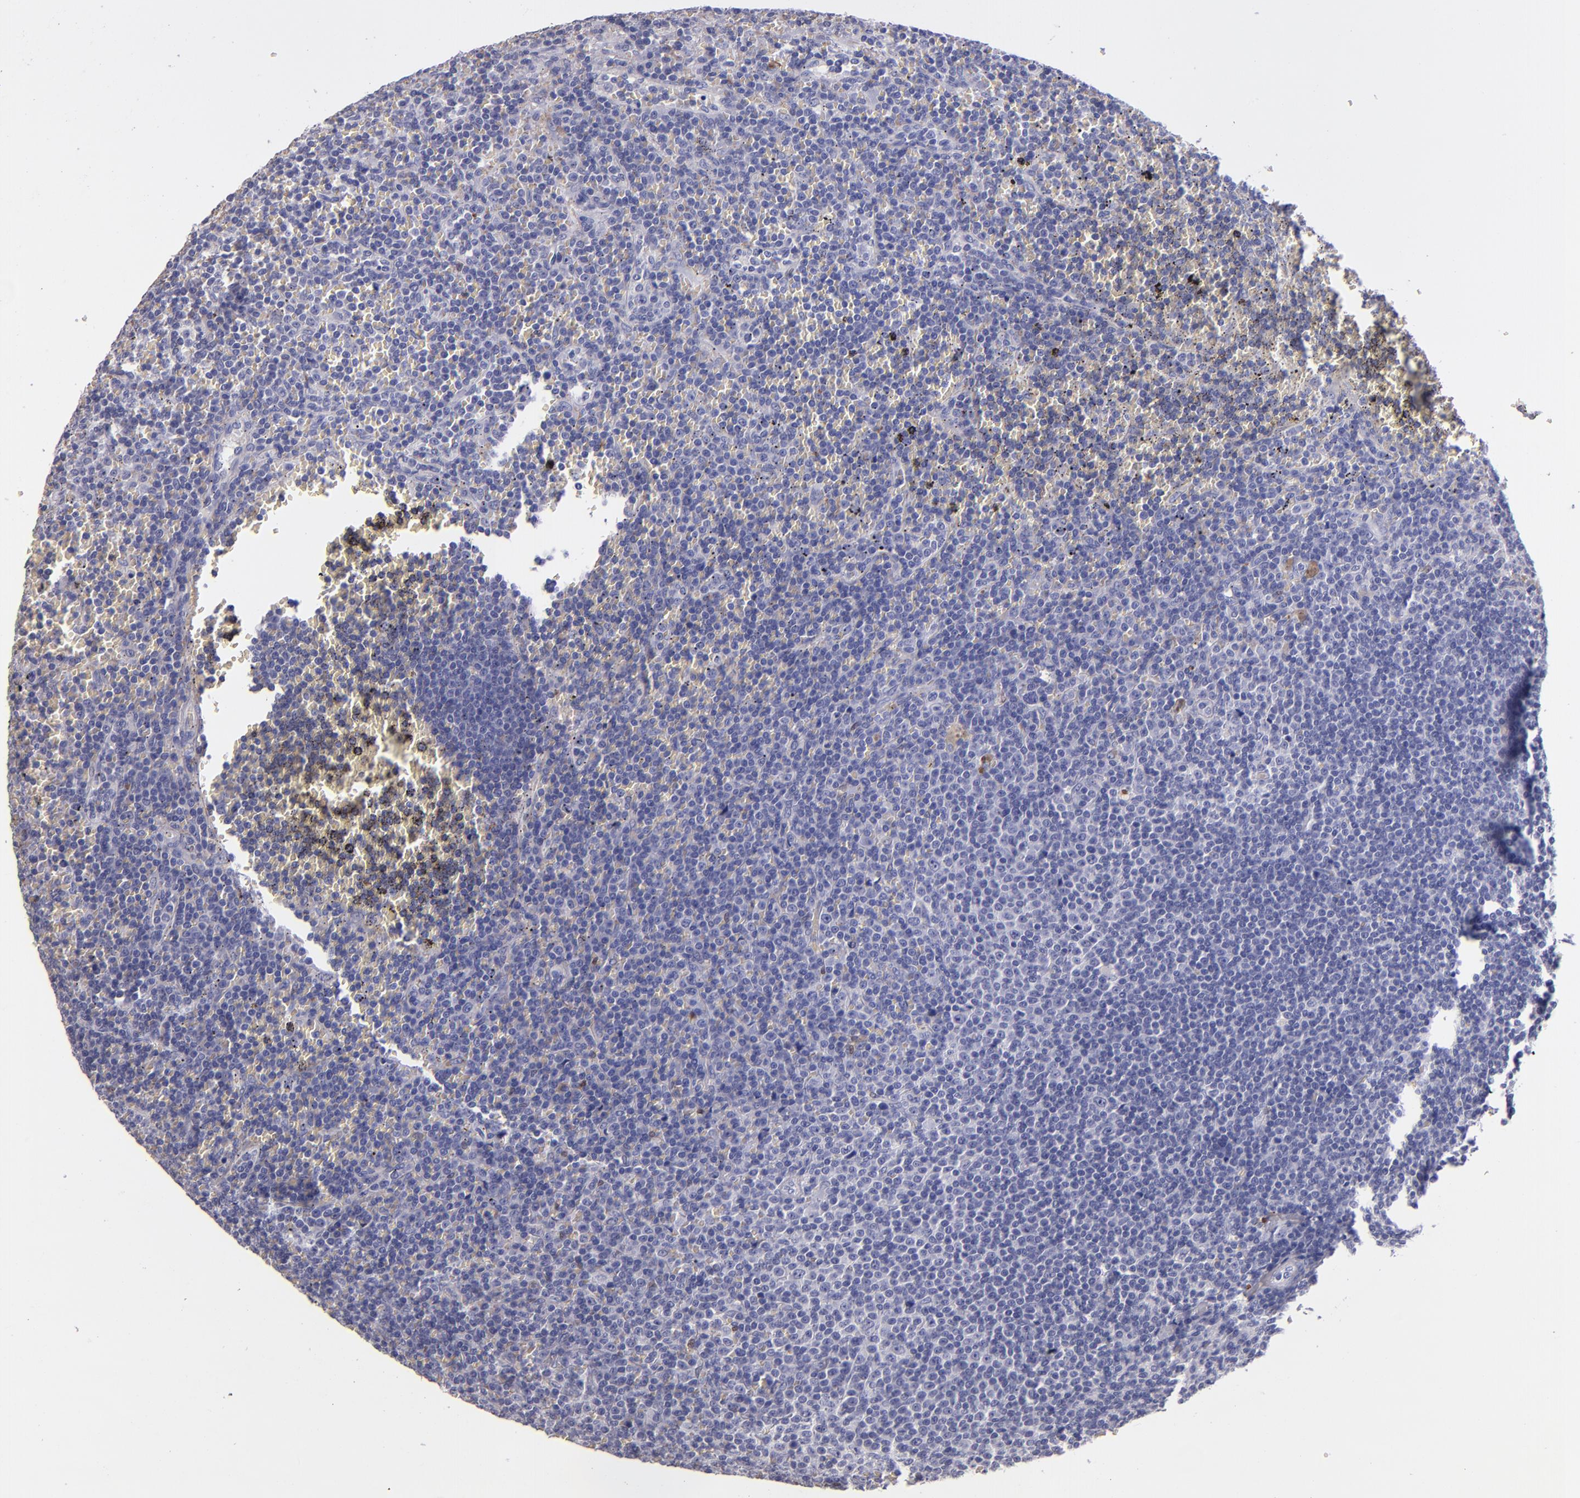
{"staining": {"intensity": "negative", "quantity": "none", "location": "none"}, "tissue": "lymphoma", "cell_type": "Tumor cells", "image_type": "cancer", "snomed": [{"axis": "morphology", "description": "Malignant lymphoma, non-Hodgkin's type, Low grade"}, {"axis": "topography", "description": "Spleen"}], "caption": "This is a micrograph of immunohistochemistry (IHC) staining of low-grade malignant lymphoma, non-Hodgkin's type, which shows no positivity in tumor cells. (Stains: DAB immunohistochemistry with hematoxylin counter stain, Microscopy: brightfield microscopy at high magnification).", "gene": "F13A1", "patient": {"sex": "male", "age": 80}}